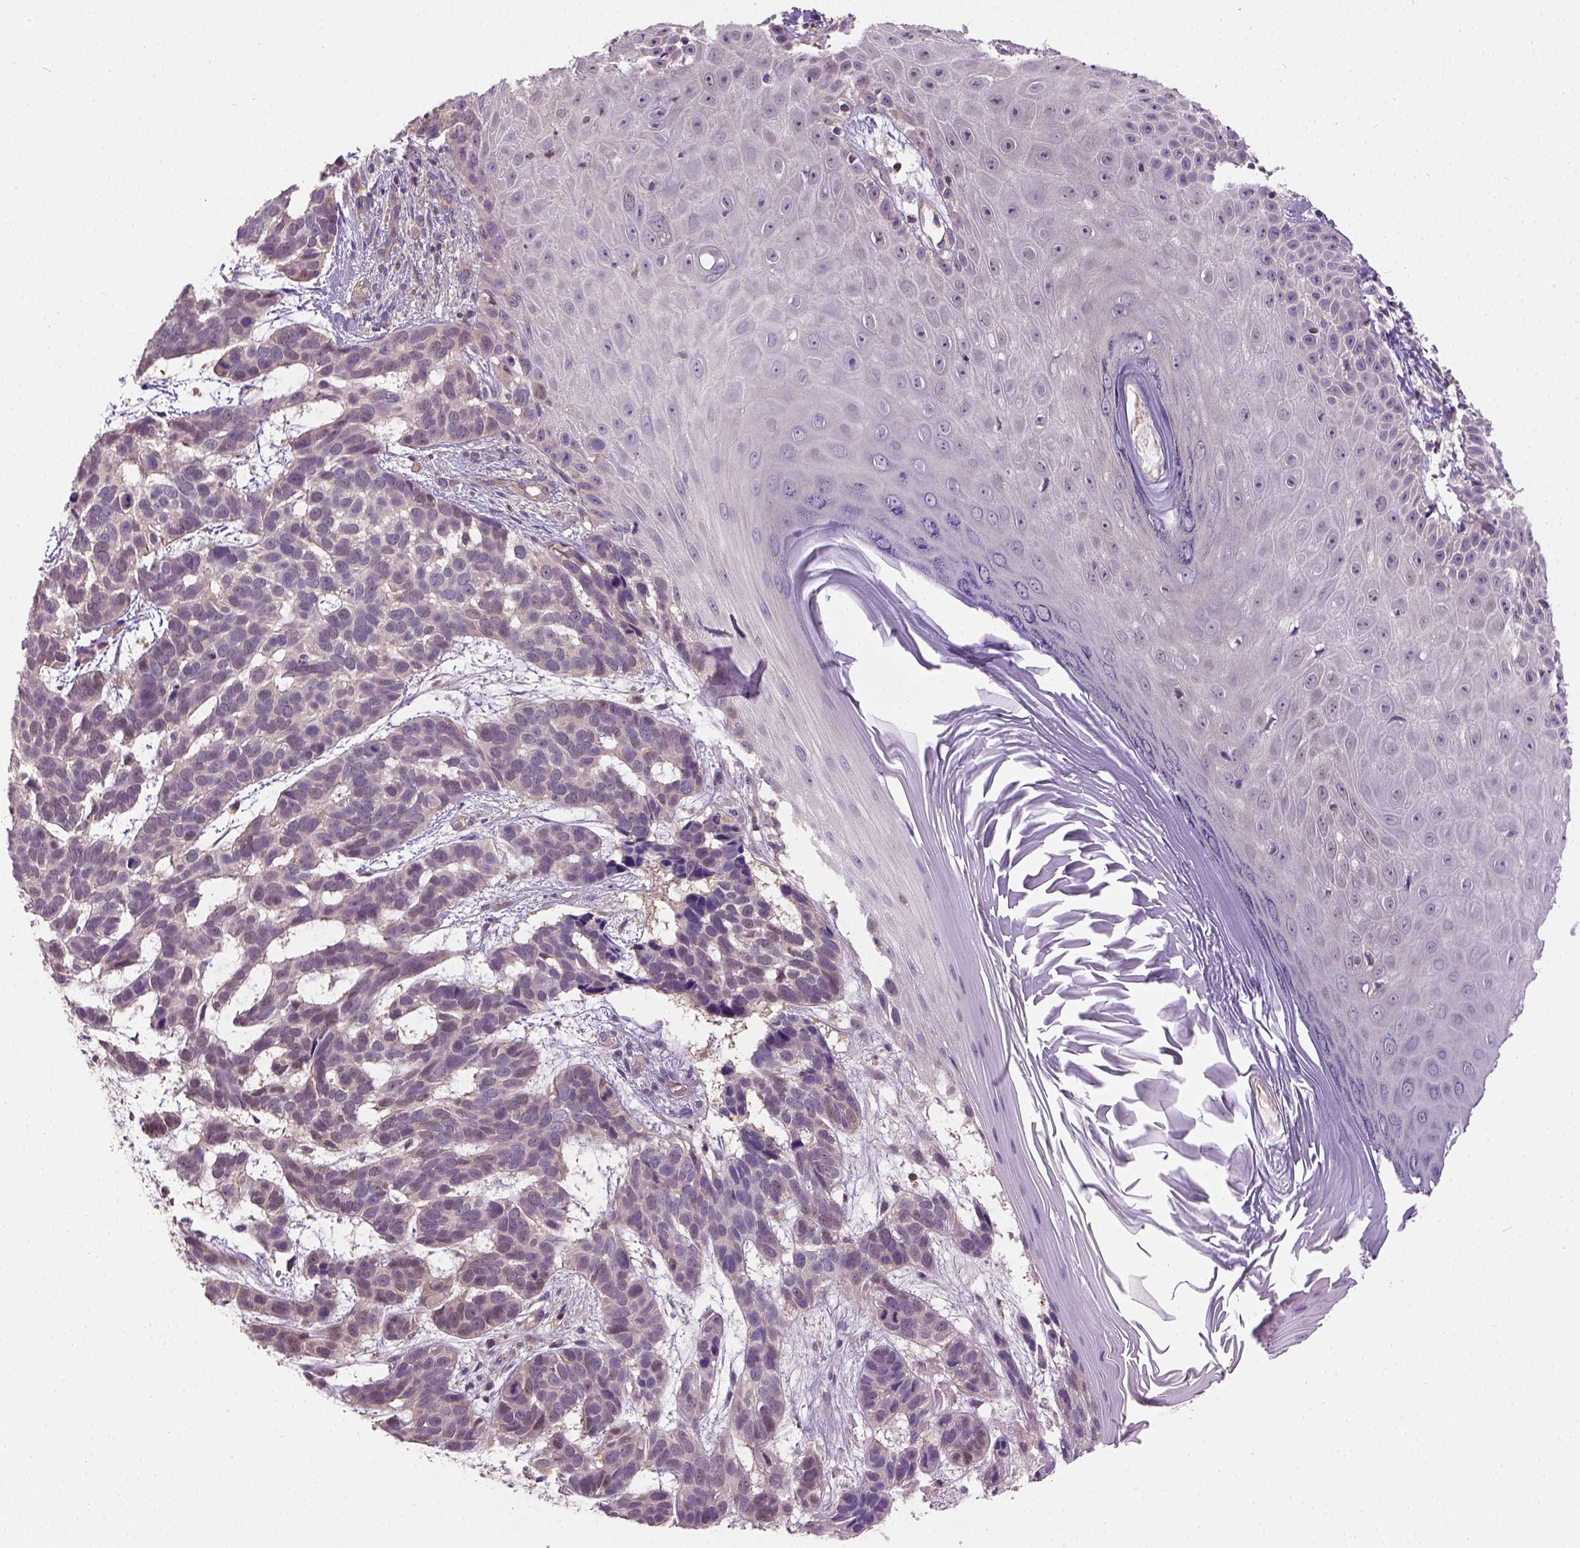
{"staining": {"intensity": "weak", "quantity": "25%-75%", "location": "cytoplasmic/membranous,nuclear"}, "tissue": "skin cancer", "cell_type": "Tumor cells", "image_type": "cancer", "snomed": [{"axis": "morphology", "description": "Basal cell carcinoma"}, {"axis": "topography", "description": "Skin"}], "caption": "This image exhibits IHC staining of human skin cancer (basal cell carcinoma), with low weak cytoplasmic/membranous and nuclear staining in about 25%-75% of tumor cells.", "gene": "CRACR2A", "patient": {"sex": "male", "age": 78}}